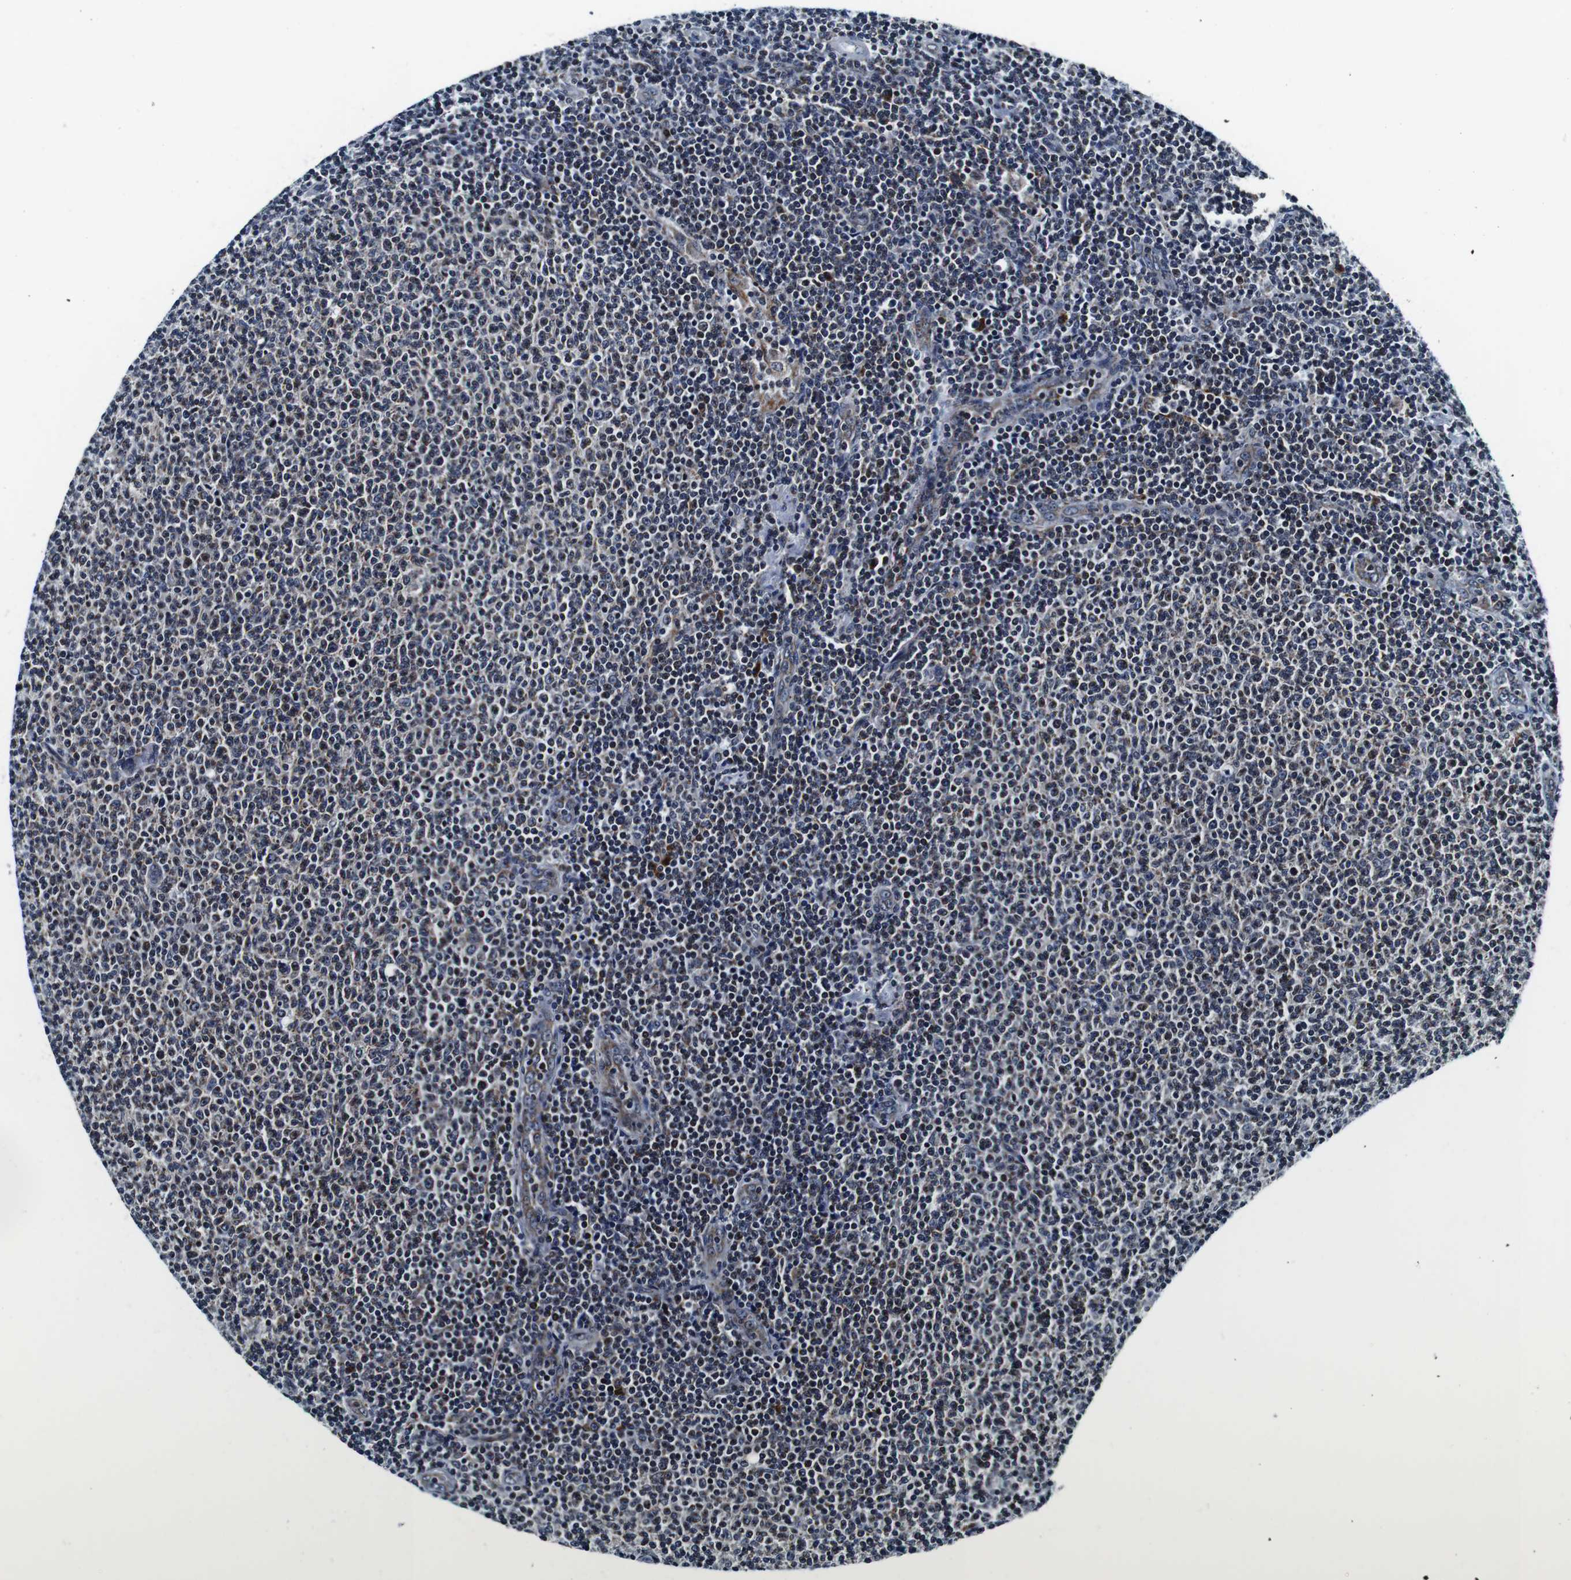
{"staining": {"intensity": "weak", "quantity": "25%-75%", "location": "nuclear"}, "tissue": "lymphoma", "cell_type": "Tumor cells", "image_type": "cancer", "snomed": [{"axis": "morphology", "description": "Malignant lymphoma, non-Hodgkin's type, Low grade"}, {"axis": "topography", "description": "Lymph node"}], "caption": "Human lymphoma stained for a protein (brown) exhibits weak nuclear positive positivity in about 25%-75% of tumor cells.", "gene": "FAR2", "patient": {"sex": "male", "age": 66}}